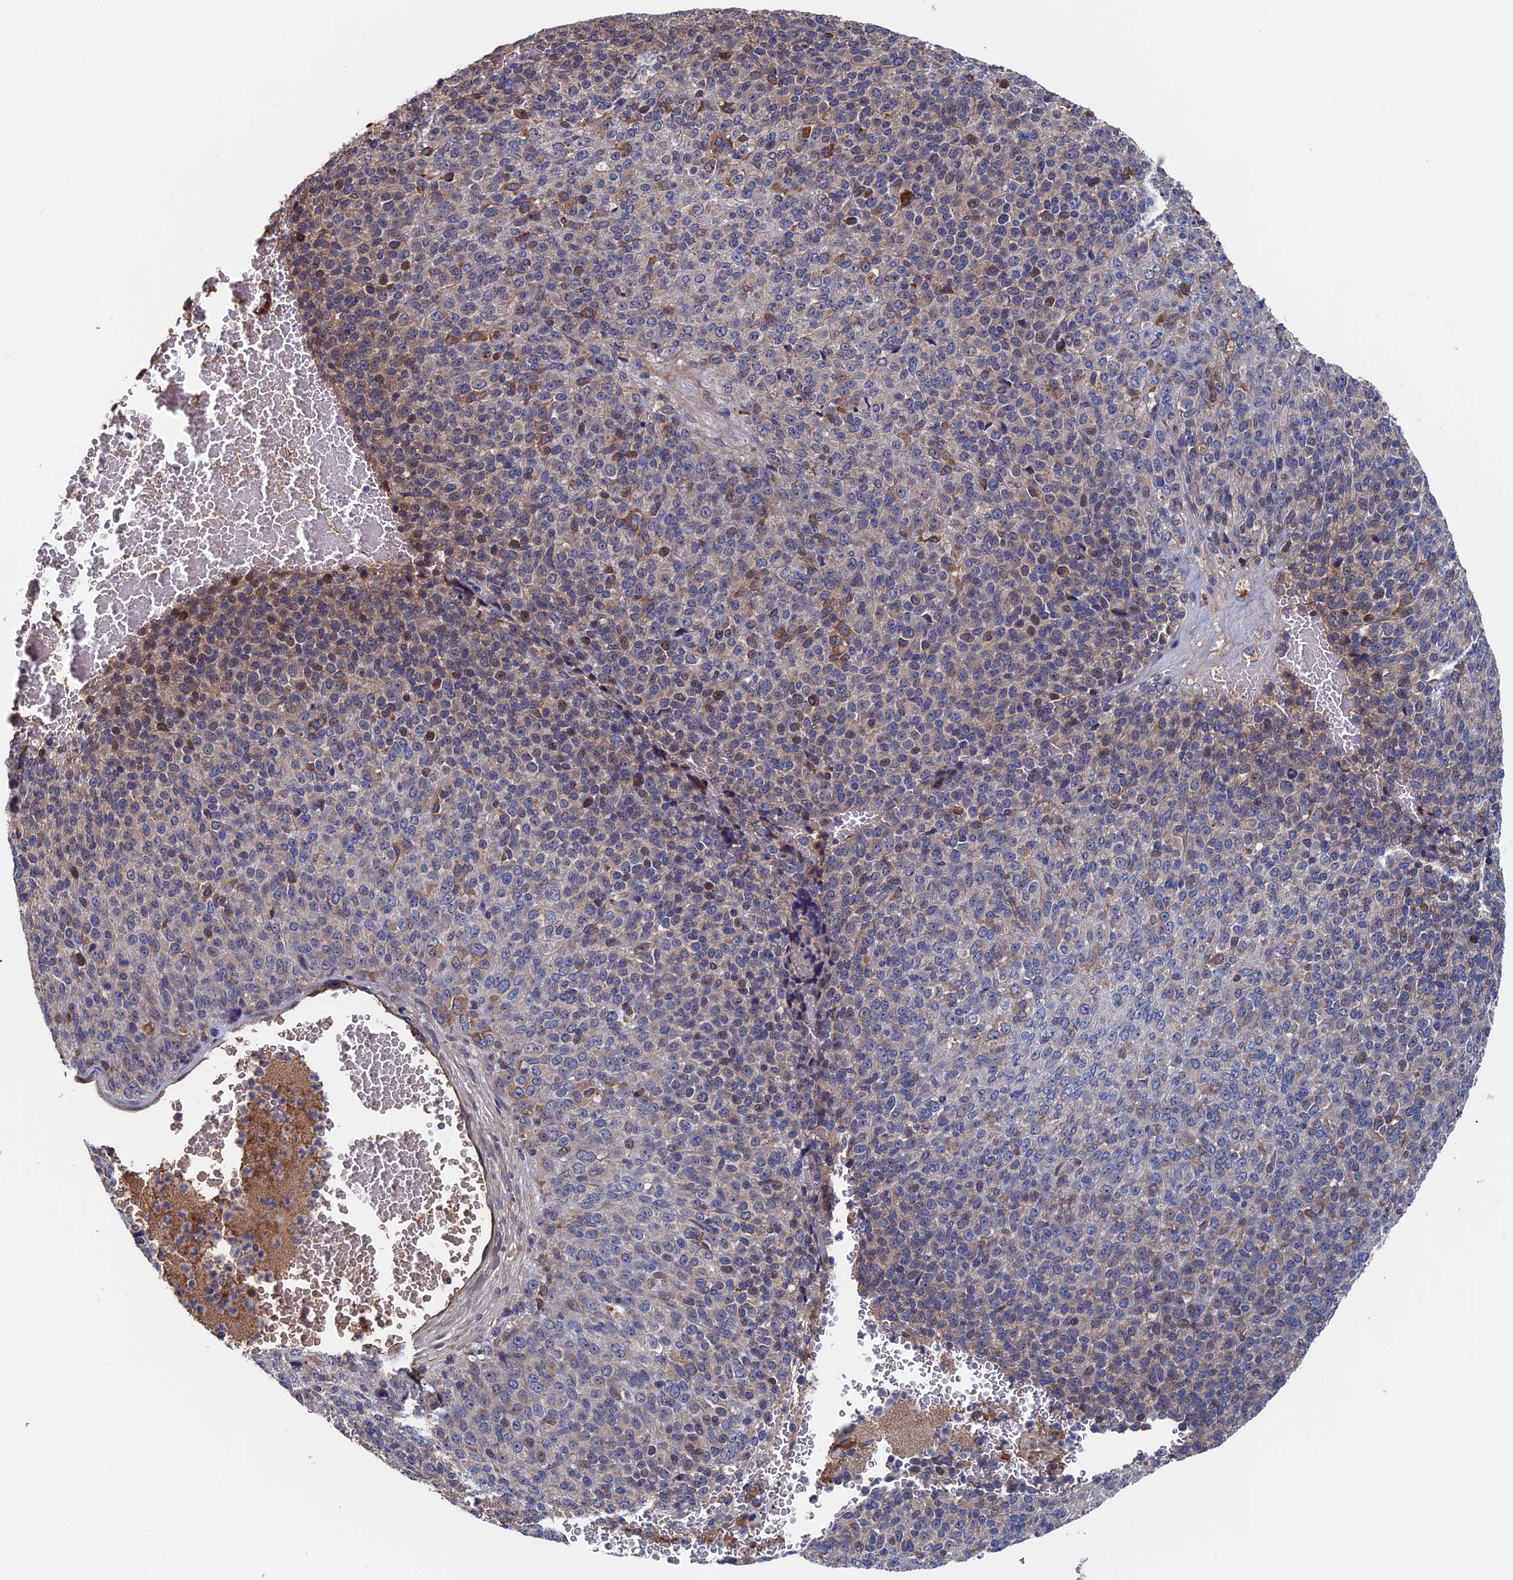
{"staining": {"intensity": "weak", "quantity": "<25%", "location": "cytoplasmic/membranous"}, "tissue": "melanoma", "cell_type": "Tumor cells", "image_type": "cancer", "snomed": [{"axis": "morphology", "description": "Malignant melanoma, Metastatic site"}, {"axis": "topography", "description": "Brain"}], "caption": "An IHC micrograph of melanoma is shown. There is no staining in tumor cells of melanoma.", "gene": "RPUSD1", "patient": {"sex": "female", "age": 56}}